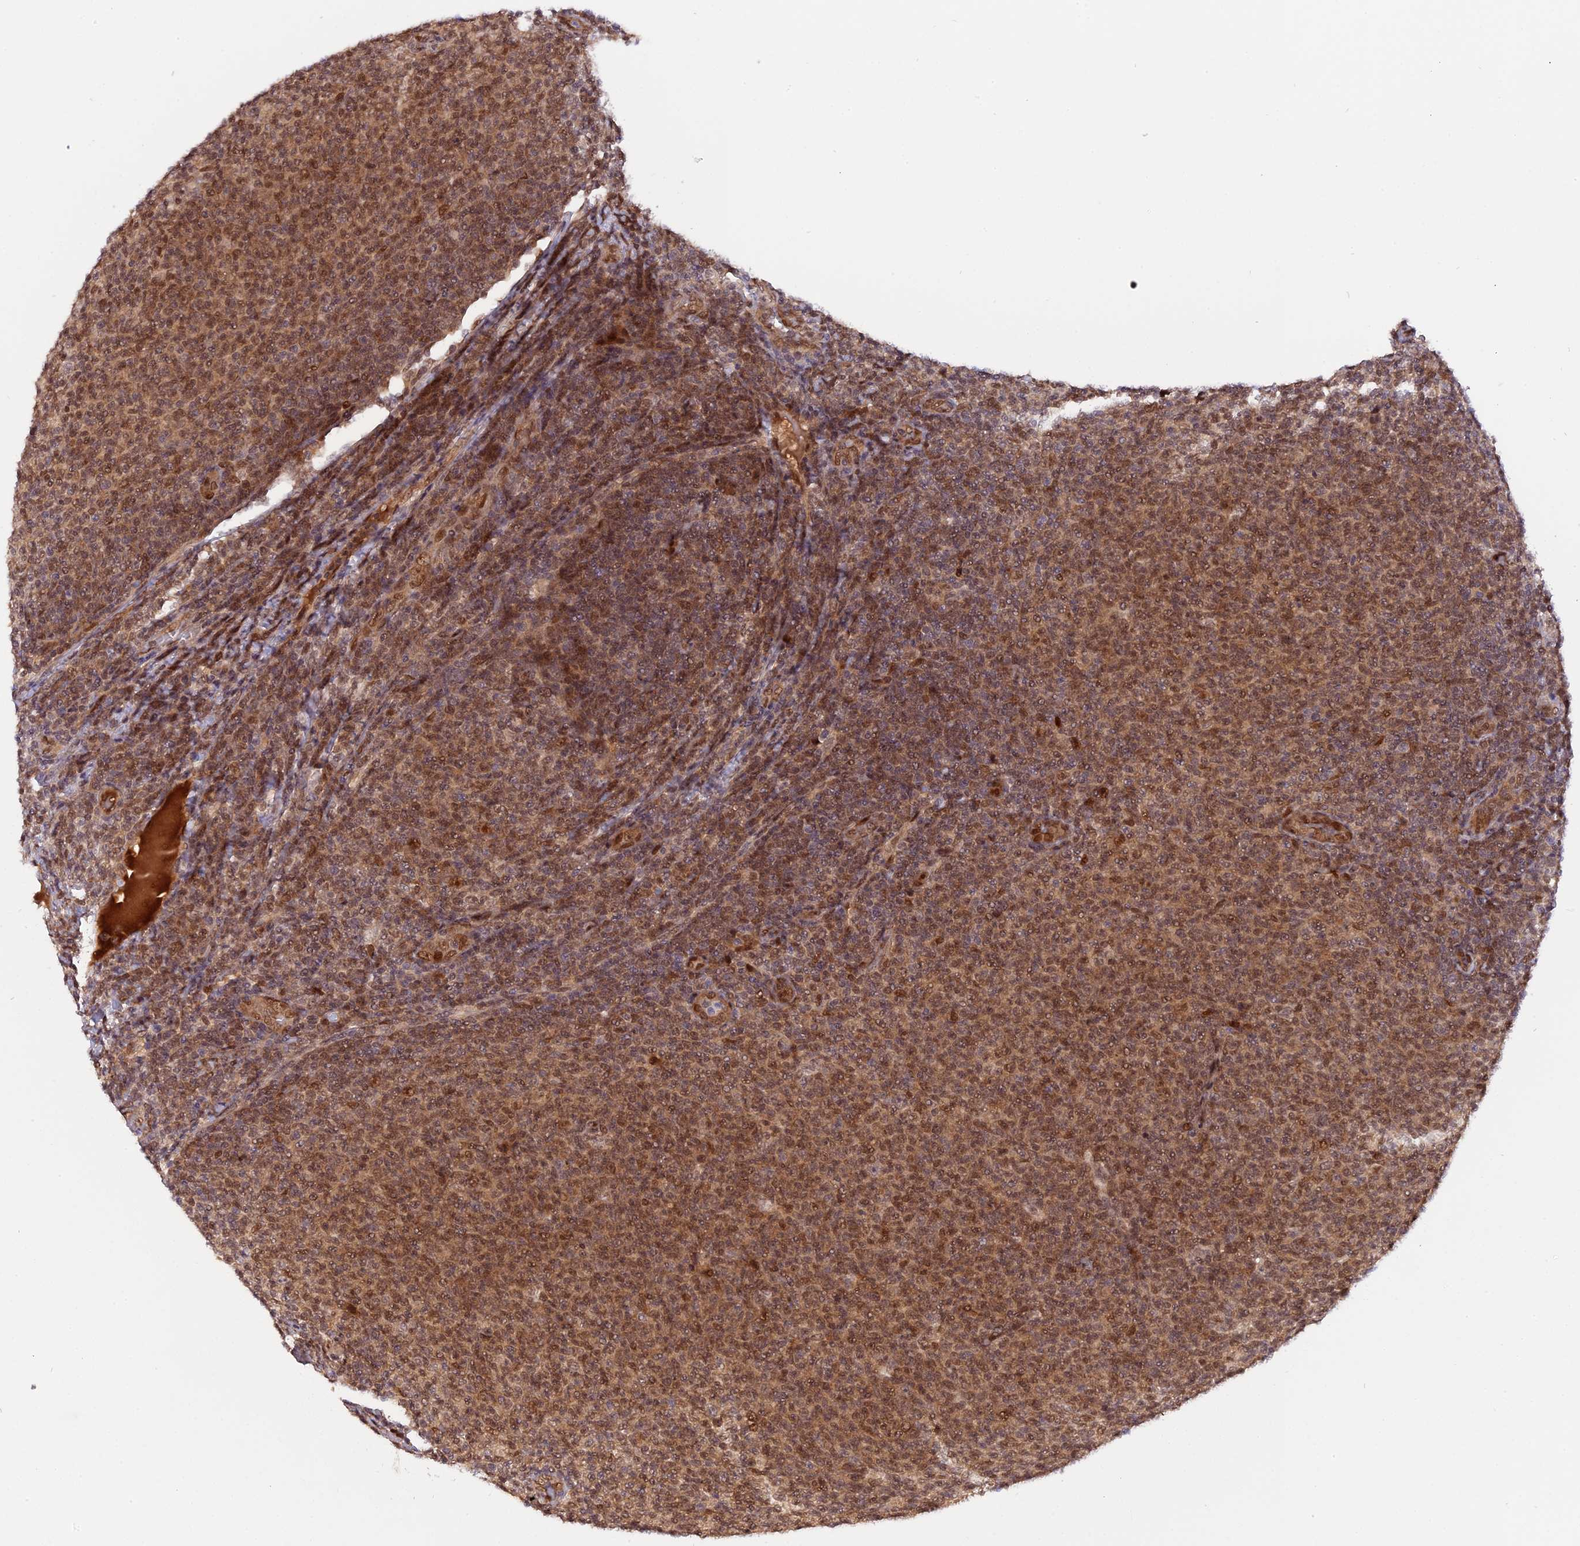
{"staining": {"intensity": "moderate", "quantity": ">75%", "location": "nuclear"}, "tissue": "lymphoma", "cell_type": "Tumor cells", "image_type": "cancer", "snomed": [{"axis": "morphology", "description": "Malignant lymphoma, non-Hodgkin's type, Low grade"}, {"axis": "topography", "description": "Lymph node"}], "caption": "Moderate nuclear protein expression is appreciated in approximately >75% of tumor cells in lymphoma.", "gene": "ZNF428", "patient": {"sex": "male", "age": 66}}